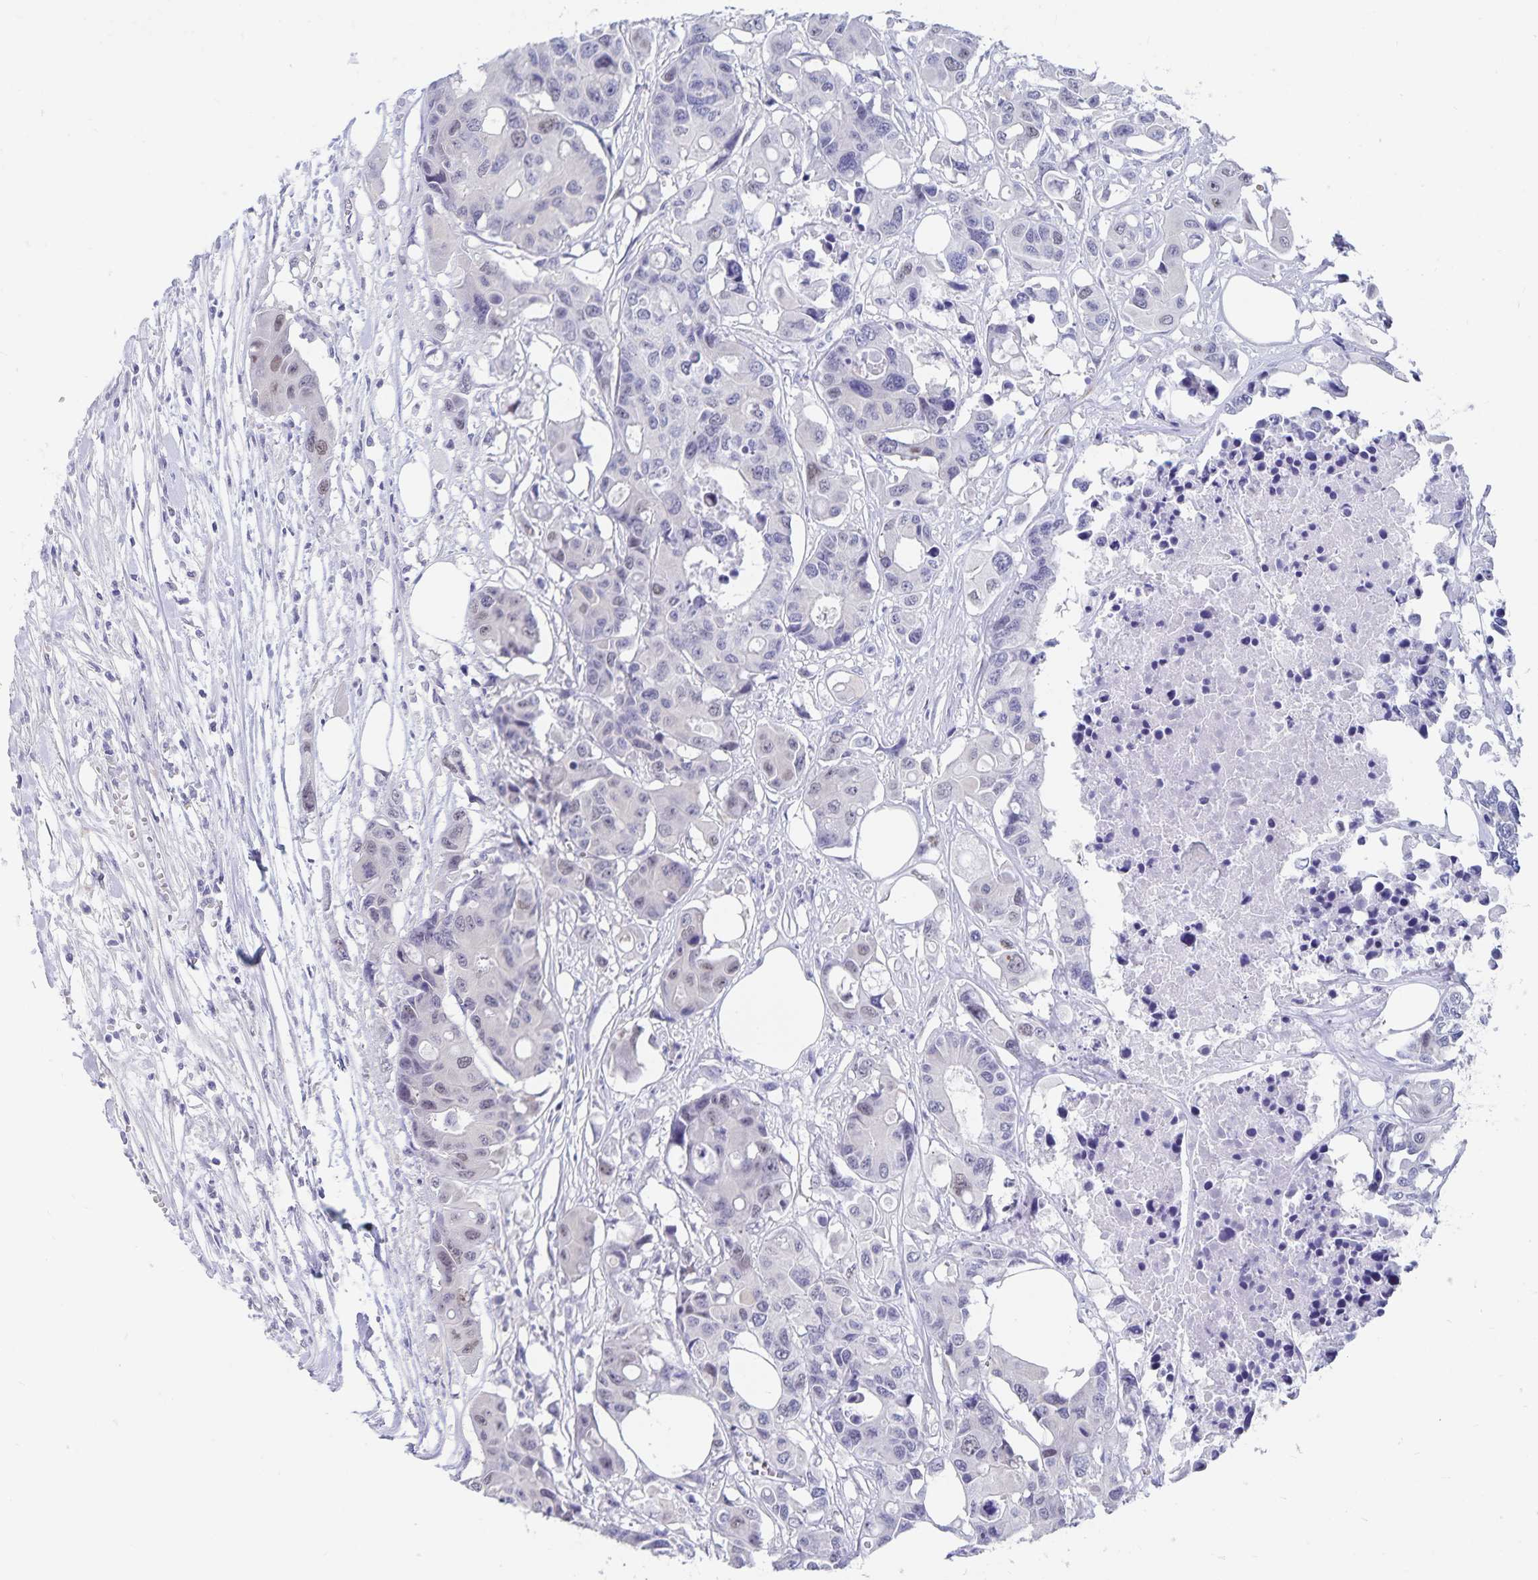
{"staining": {"intensity": "weak", "quantity": "<25%", "location": "nuclear"}, "tissue": "colorectal cancer", "cell_type": "Tumor cells", "image_type": "cancer", "snomed": [{"axis": "morphology", "description": "Adenocarcinoma, NOS"}, {"axis": "topography", "description": "Colon"}], "caption": "Tumor cells show no significant staining in colorectal adenocarcinoma.", "gene": "BAG6", "patient": {"sex": "male", "age": 77}}